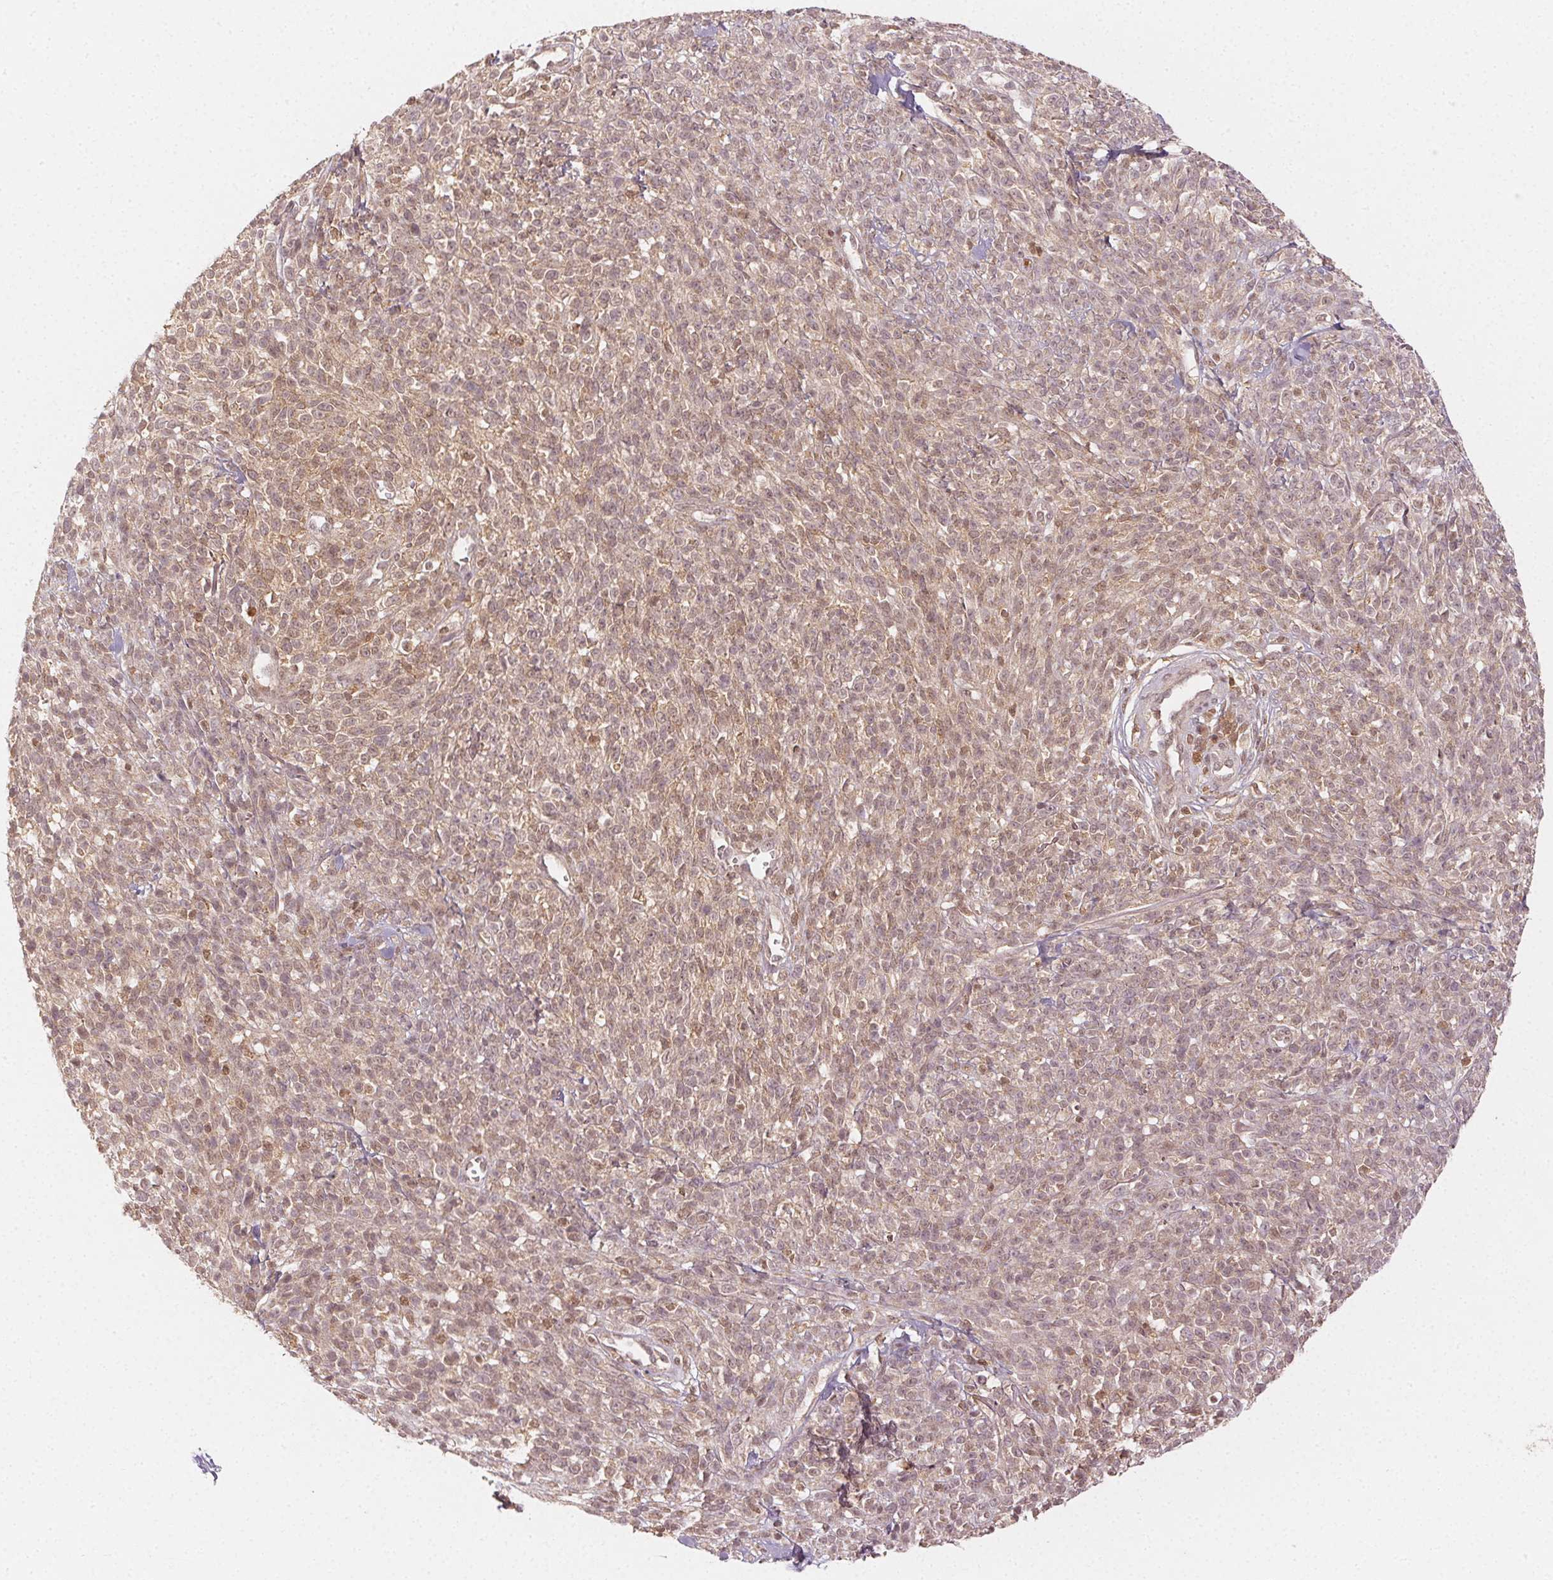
{"staining": {"intensity": "weak", "quantity": "25%-75%", "location": "nuclear"}, "tissue": "melanoma", "cell_type": "Tumor cells", "image_type": "cancer", "snomed": [{"axis": "morphology", "description": "Malignant melanoma, NOS"}, {"axis": "topography", "description": "Skin"}, {"axis": "topography", "description": "Skin of trunk"}], "caption": "IHC of human malignant melanoma demonstrates low levels of weak nuclear positivity in about 25%-75% of tumor cells.", "gene": "MAPK14", "patient": {"sex": "male", "age": 74}}